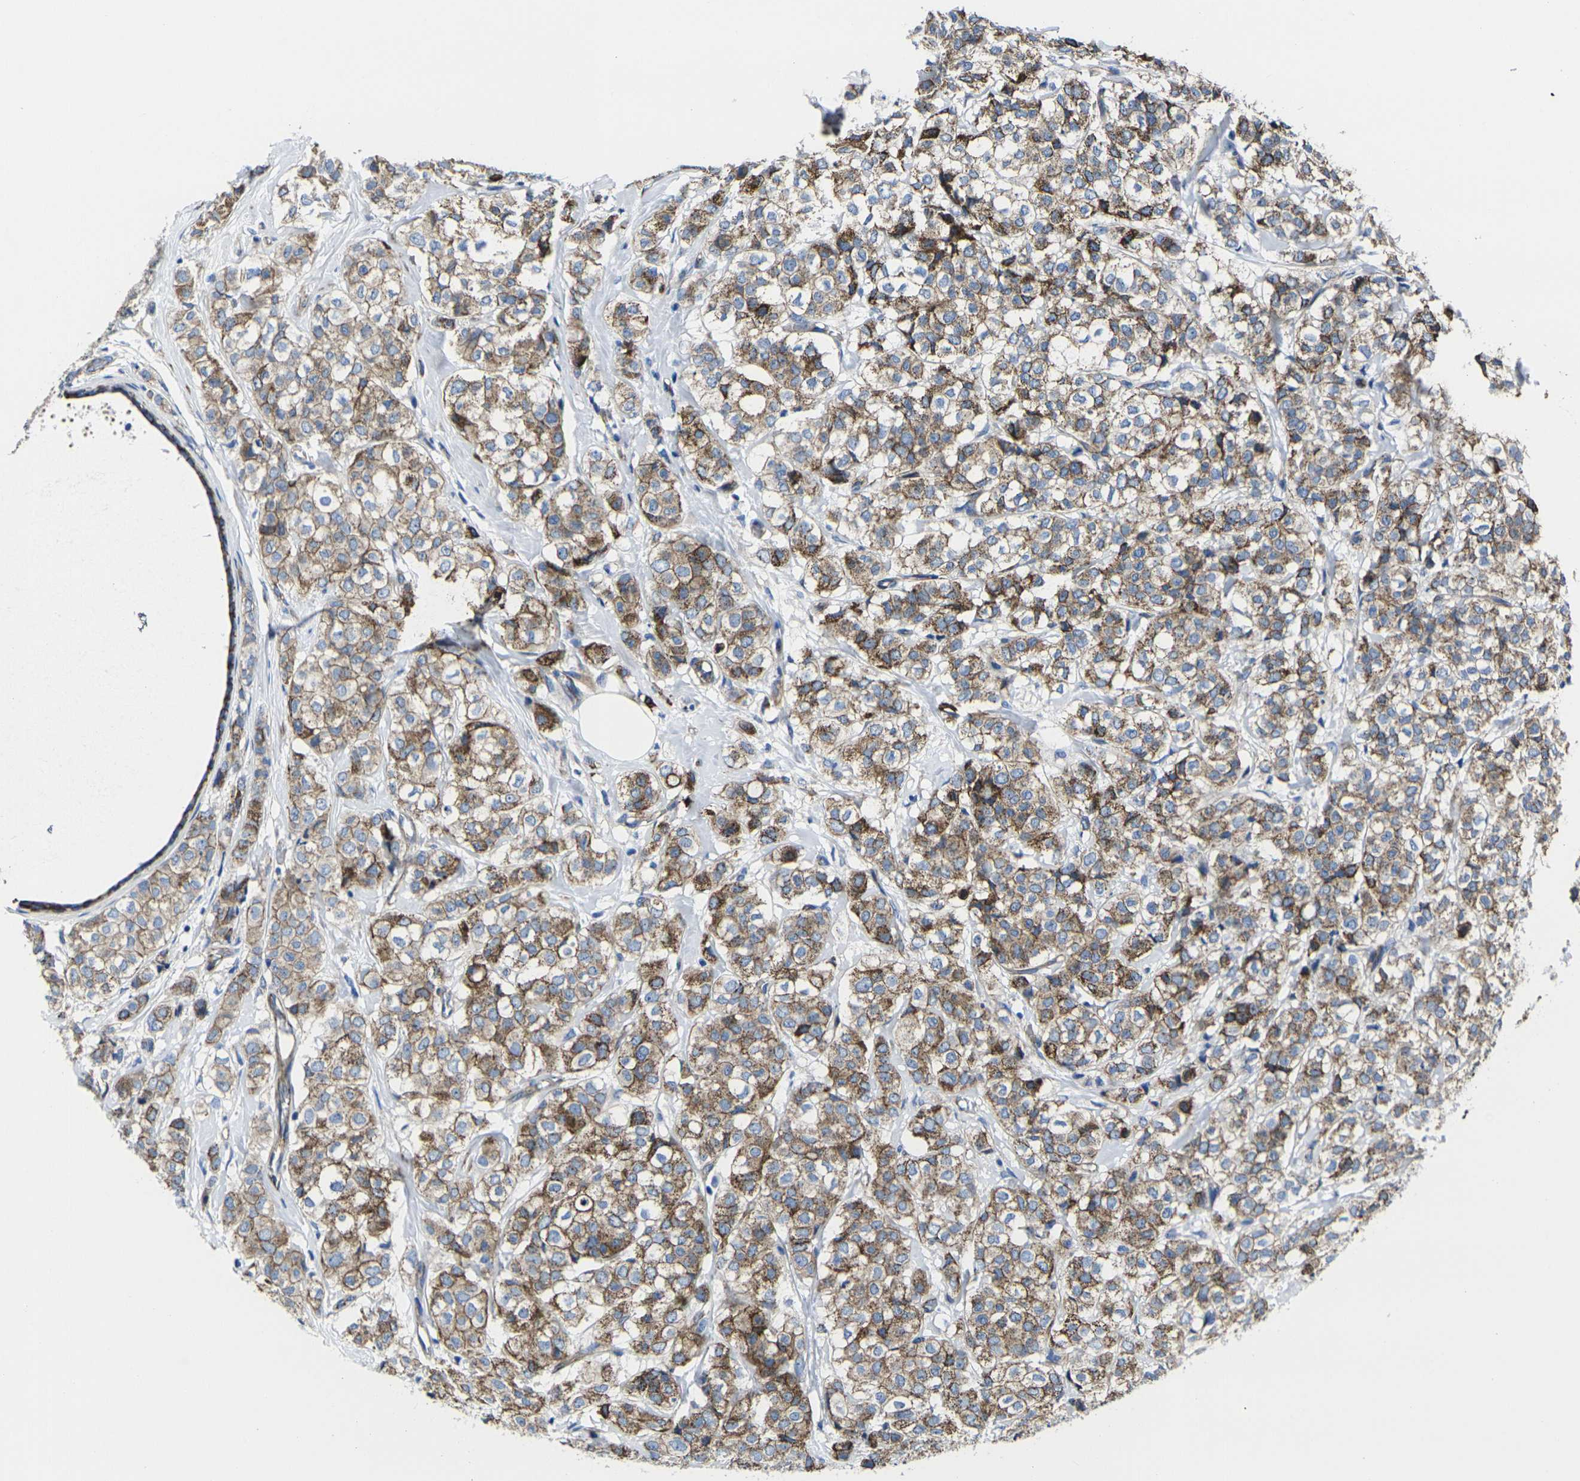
{"staining": {"intensity": "moderate", "quantity": ">75%", "location": "cytoplasmic/membranous"}, "tissue": "breast cancer", "cell_type": "Tumor cells", "image_type": "cancer", "snomed": [{"axis": "morphology", "description": "Duct carcinoma"}, {"axis": "topography", "description": "Breast"}], "caption": "The immunohistochemical stain highlights moderate cytoplasmic/membranous expression in tumor cells of breast cancer (invasive ductal carcinoma) tissue.", "gene": "NUMB", "patient": {"sex": "female", "age": 40}}